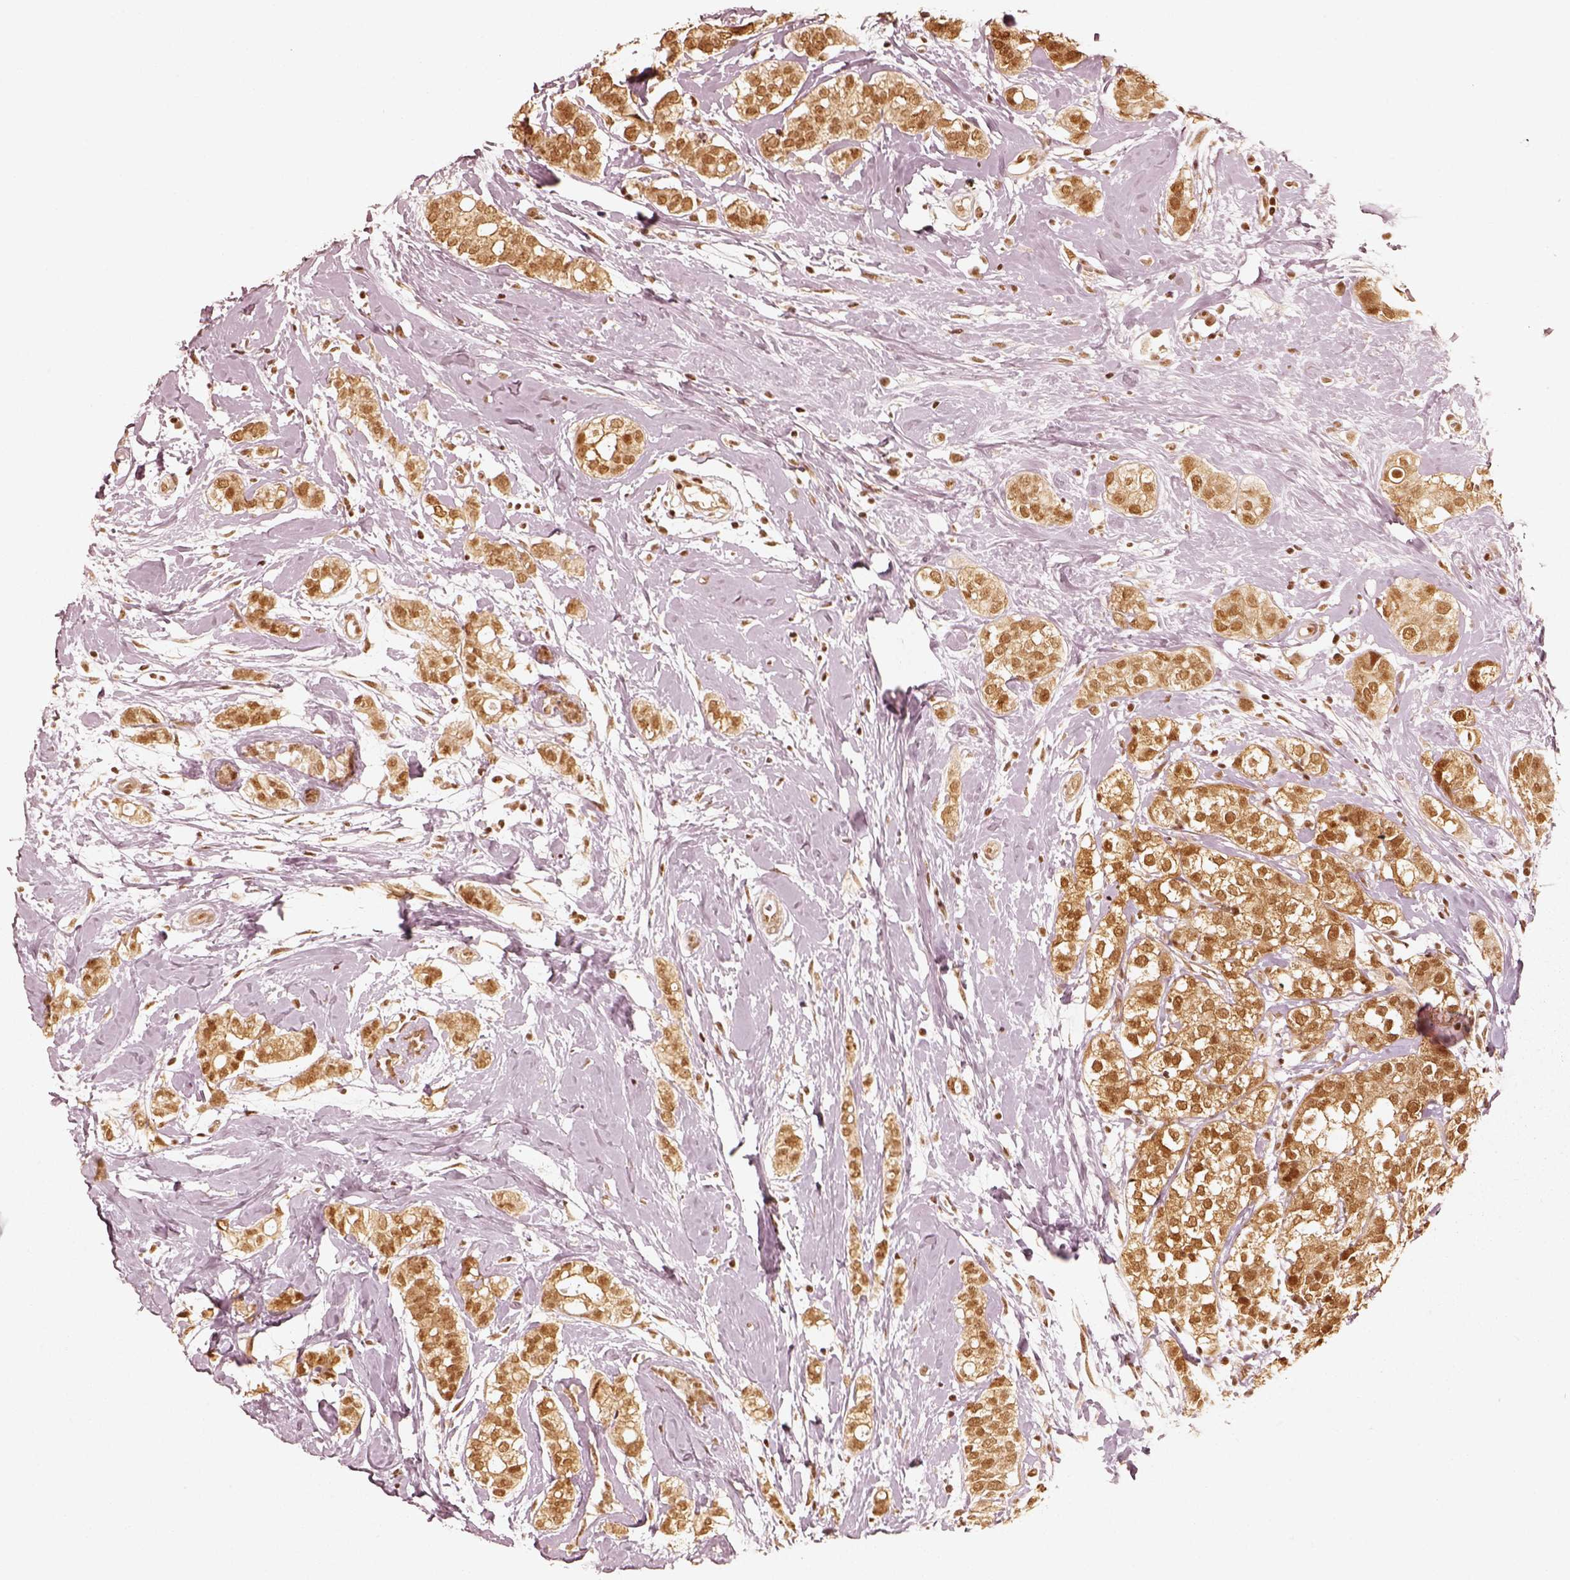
{"staining": {"intensity": "moderate", "quantity": ">75%", "location": "nuclear"}, "tissue": "breast cancer", "cell_type": "Tumor cells", "image_type": "cancer", "snomed": [{"axis": "morphology", "description": "Duct carcinoma"}, {"axis": "topography", "description": "Breast"}], "caption": "The image exhibits immunohistochemical staining of breast intraductal carcinoma. There is moderate nuclear positivity is identified in about >75% of tumor cells. The staining was performed using DAB (3,3'-diaminobenzidine), with brown indicating positive protein expression. Nuclei are stained blue with hematoxylin.", "gene": "GMEB2", "patient": {"sex": "female", "age": 40}}